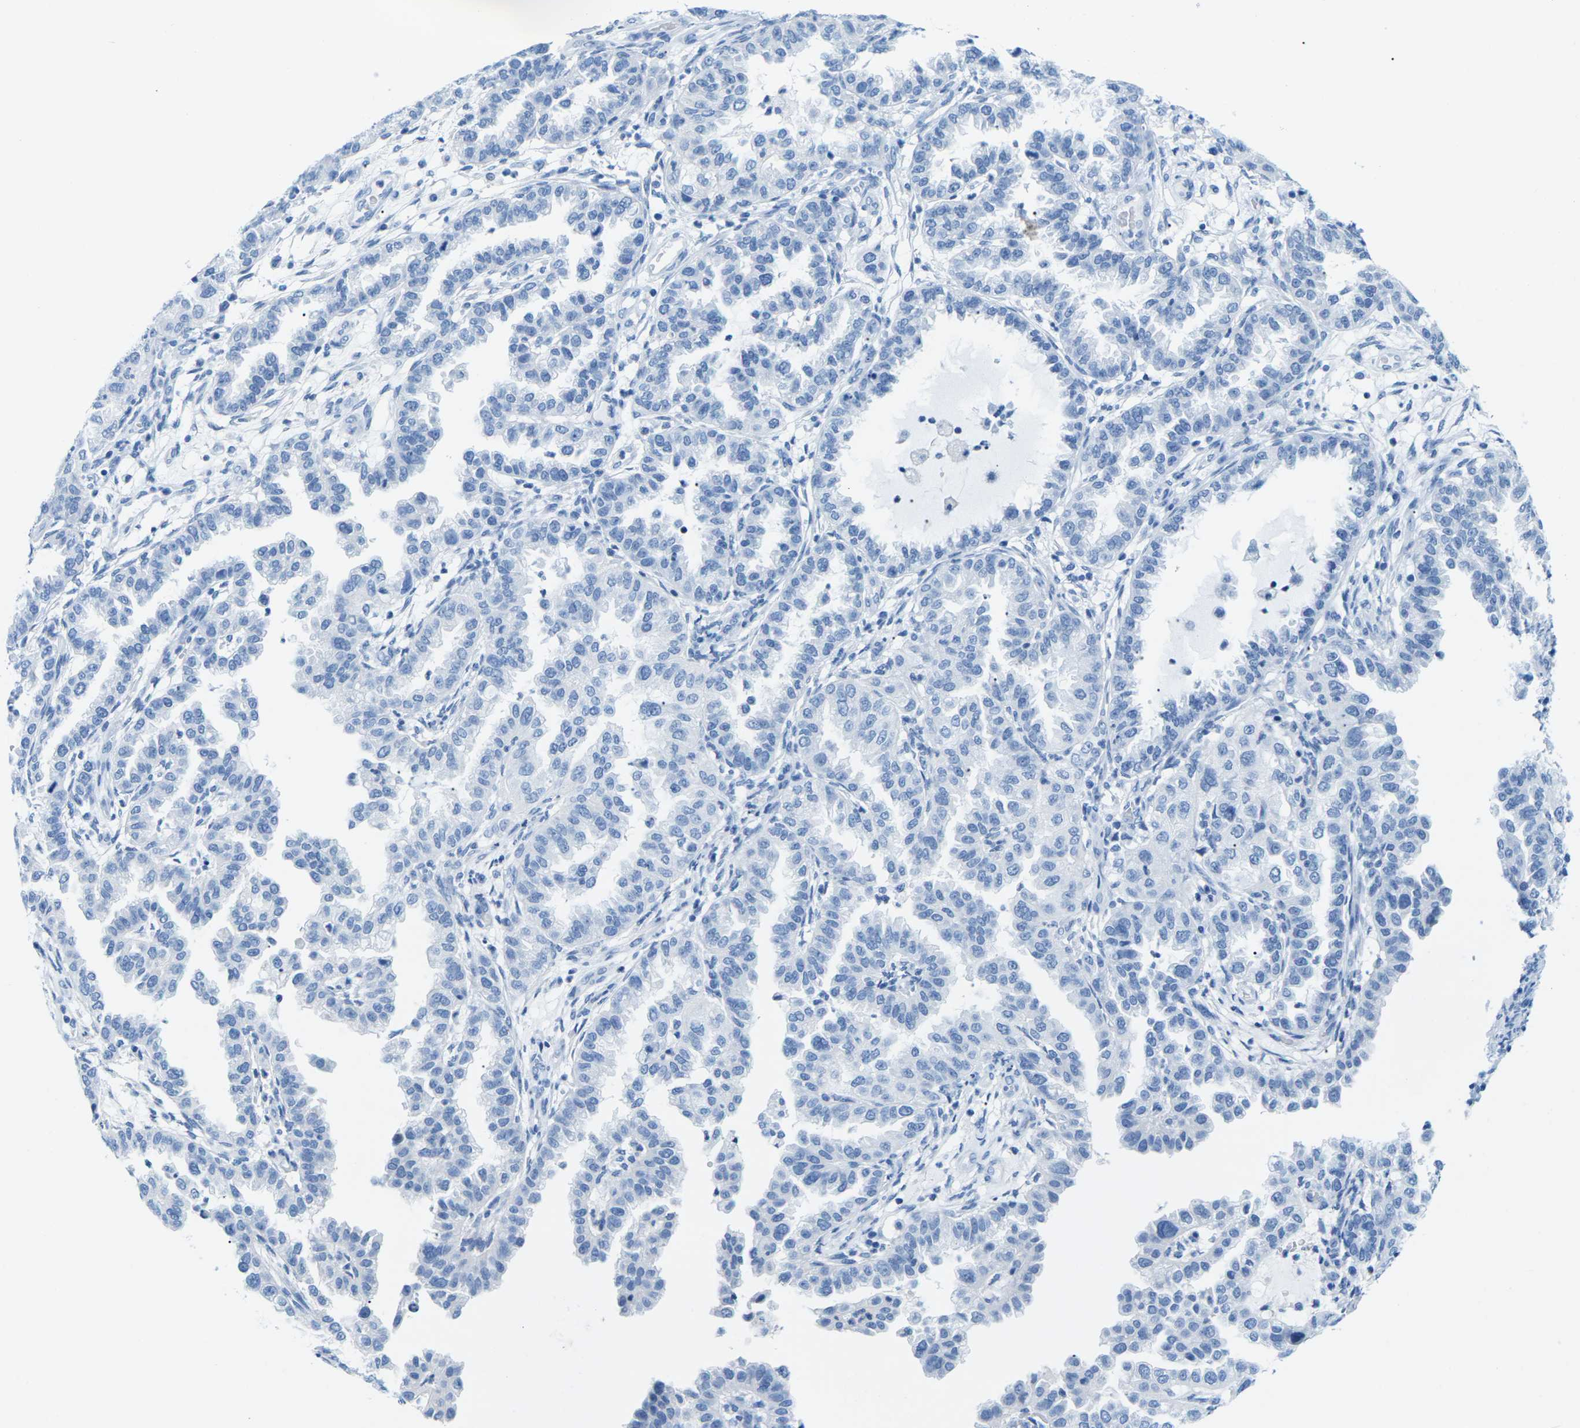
{"staining": {"intensity": "negative", "quantity": "none", "location": "none"}, "tissue": "endometrial cancer", "cell_type": "Tumor cells", "image_type": "cancer", "snomed": [{"axis": "morphology", "description": "Adenocarcinoma, NOS"}, {"axis": "topography", "description": "Endometrium"}], "caption": "Tumor cells are negative for protein expression in human endometrial cancer.", "gene": "SLC12A1", "patient": {"sex": "female", "age": 85}}